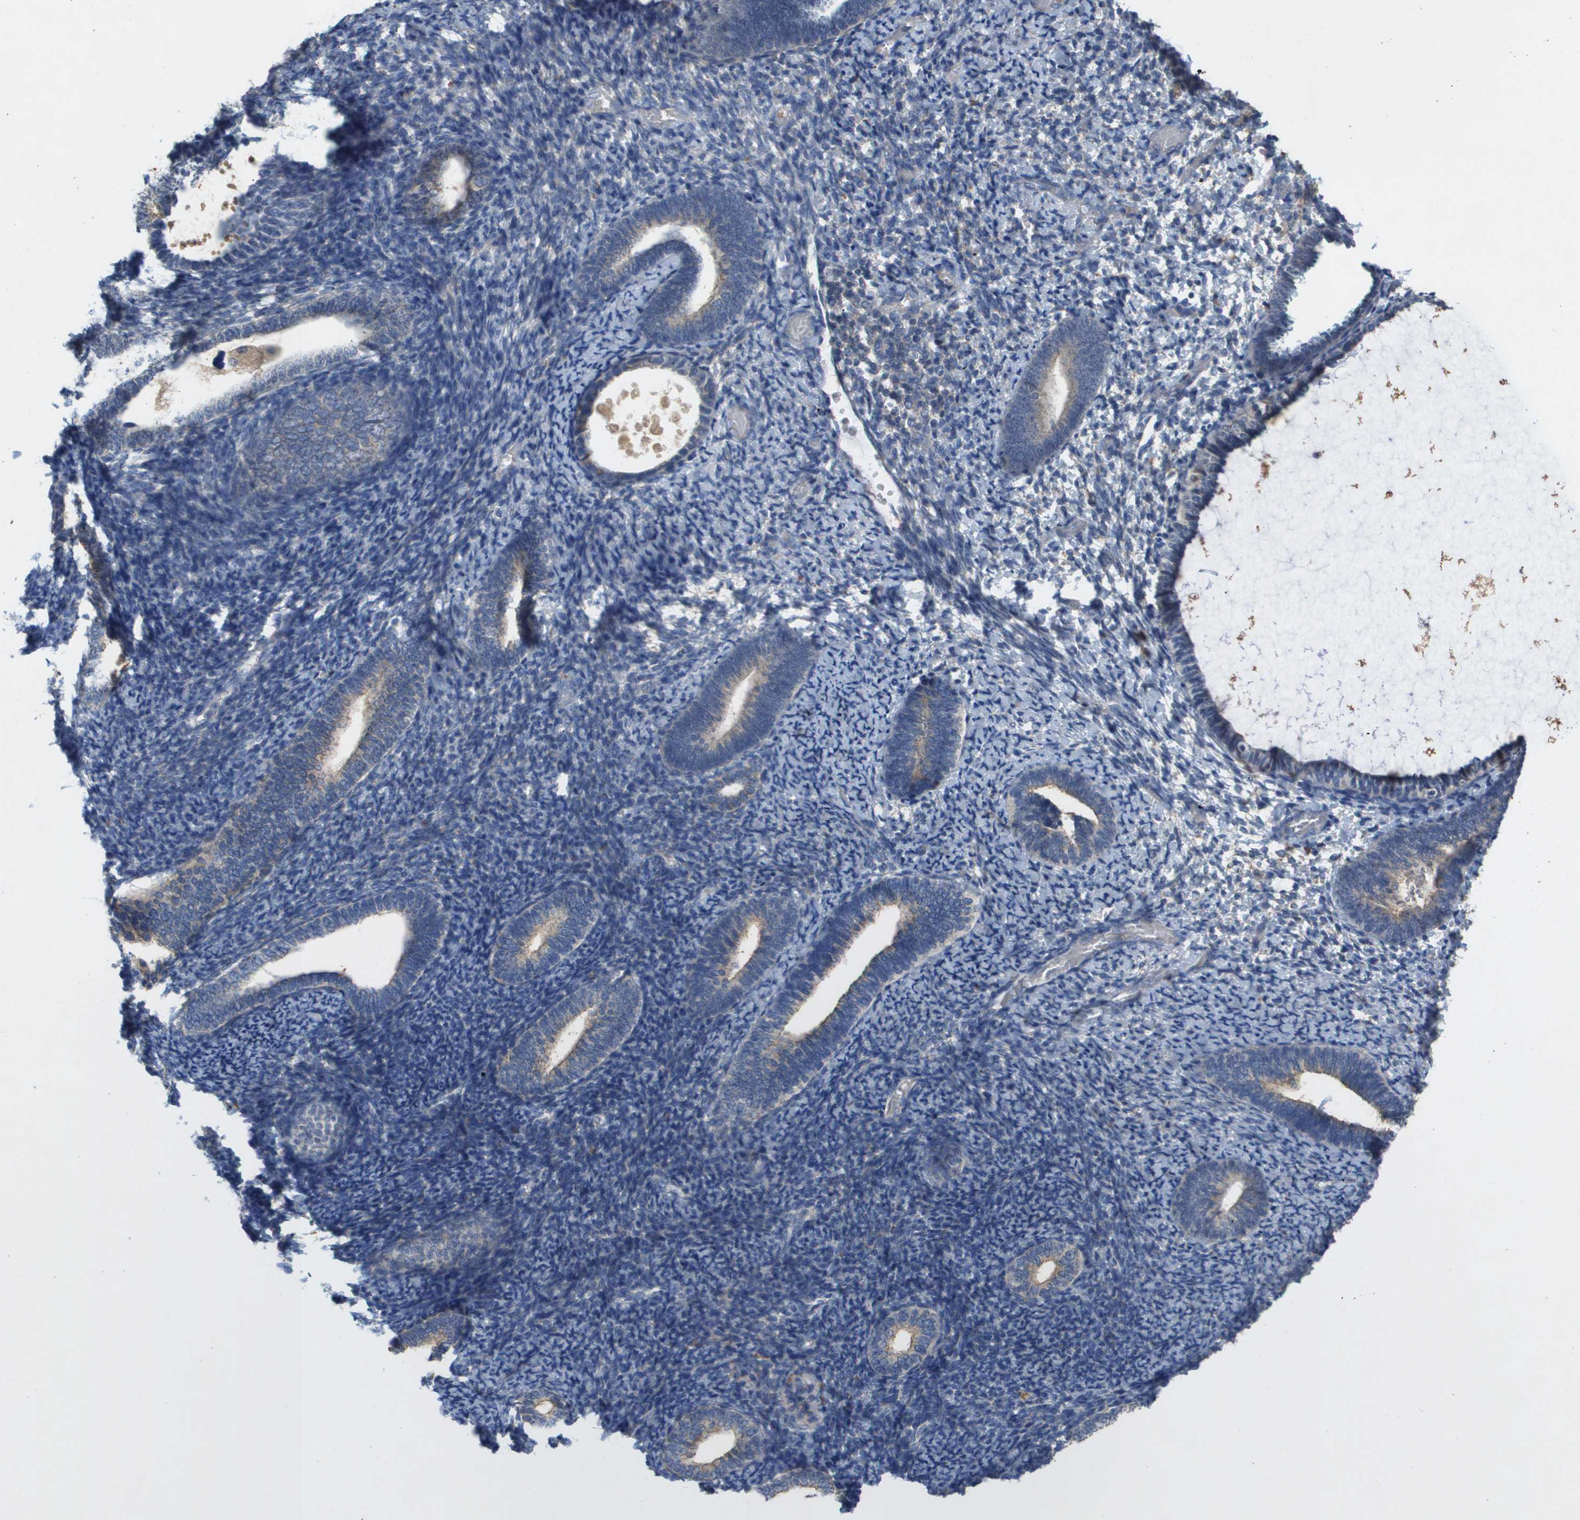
{"staining": {"intensity": "negative", "quantity": "none", "location": "none"}, "tissue": "endometrium", "cell_type": "Cells in endometrial stroma", "image_type": "normal", "snomed": [{"axis": "morphology", "description": "Normal tissue, NOS"}, {"axis": "topography", "description": "Endometrium"}], "caption": "High magnification brightfield microscopy of benign endometrium stained with DAB (brown) and counterstained with hematoxylin (blue): cells in endometrial stroma show no significant expression. (DAB immunohistochemistry visualized using brightfield microscopy, high magnification).", "gene": "B3GNT5", "patient": {"sex": "female", "age": 66}}